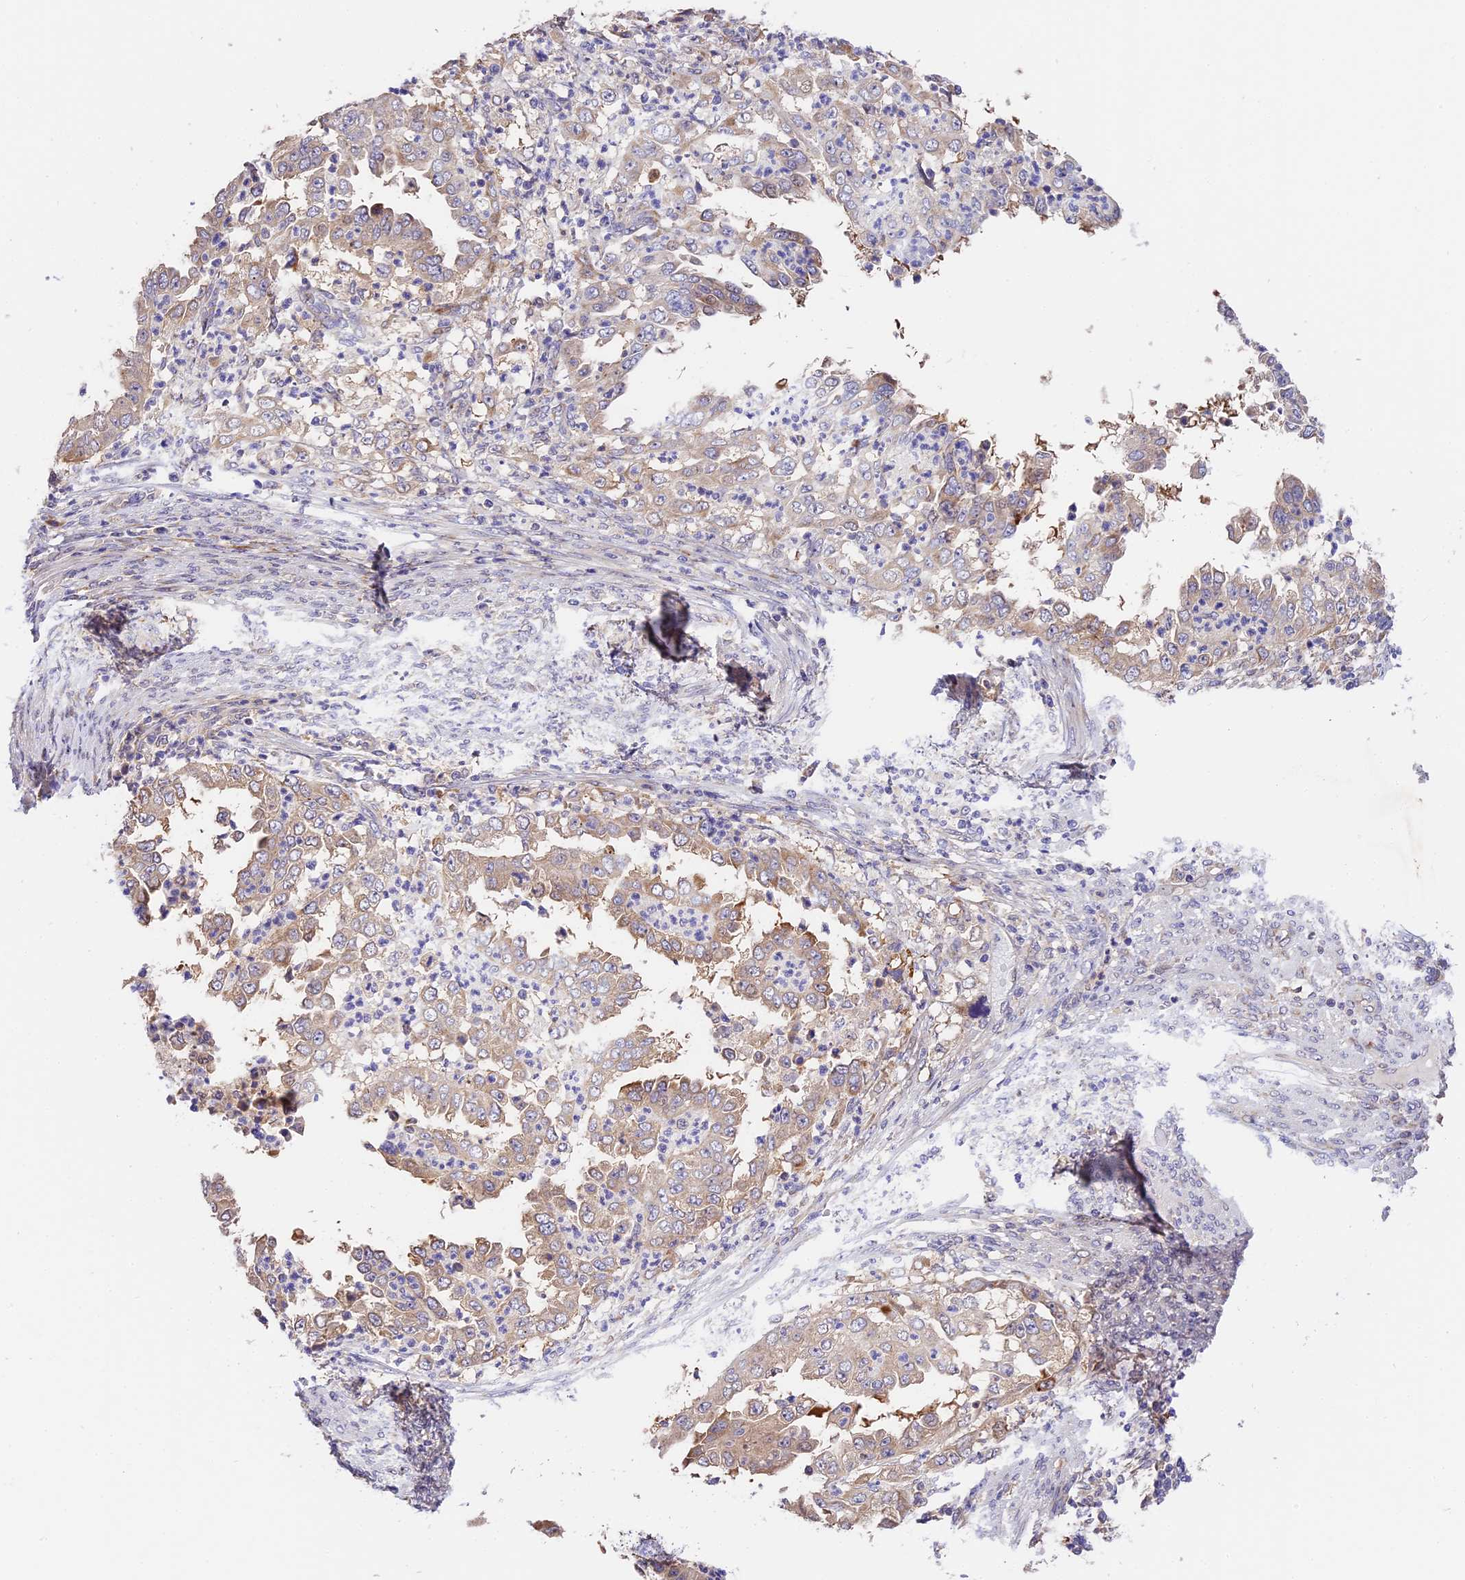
{"staining": {"intensity": "weak", "quantity": "25%-75%", "location": "cytoplasmic/membranous"}, "tissue": "endometrial cancer", "cell_type": "Tumor cells", "image_type": "cancer", "snomed": [{"axis": "morphology", "description": "Adenocarcinoma, NOS"}, {"axis": "topography", "description": "Endometrium"}], "caption": "Human endometrial cancer (adenocarcinoma) stained with a brown dye exhibits weak cytoplasmic/membranous positive staining in approximately 25%-75% of tumor cells.", "gene": "BSCL2", "patient": {"sex": "female", "age": 85}}